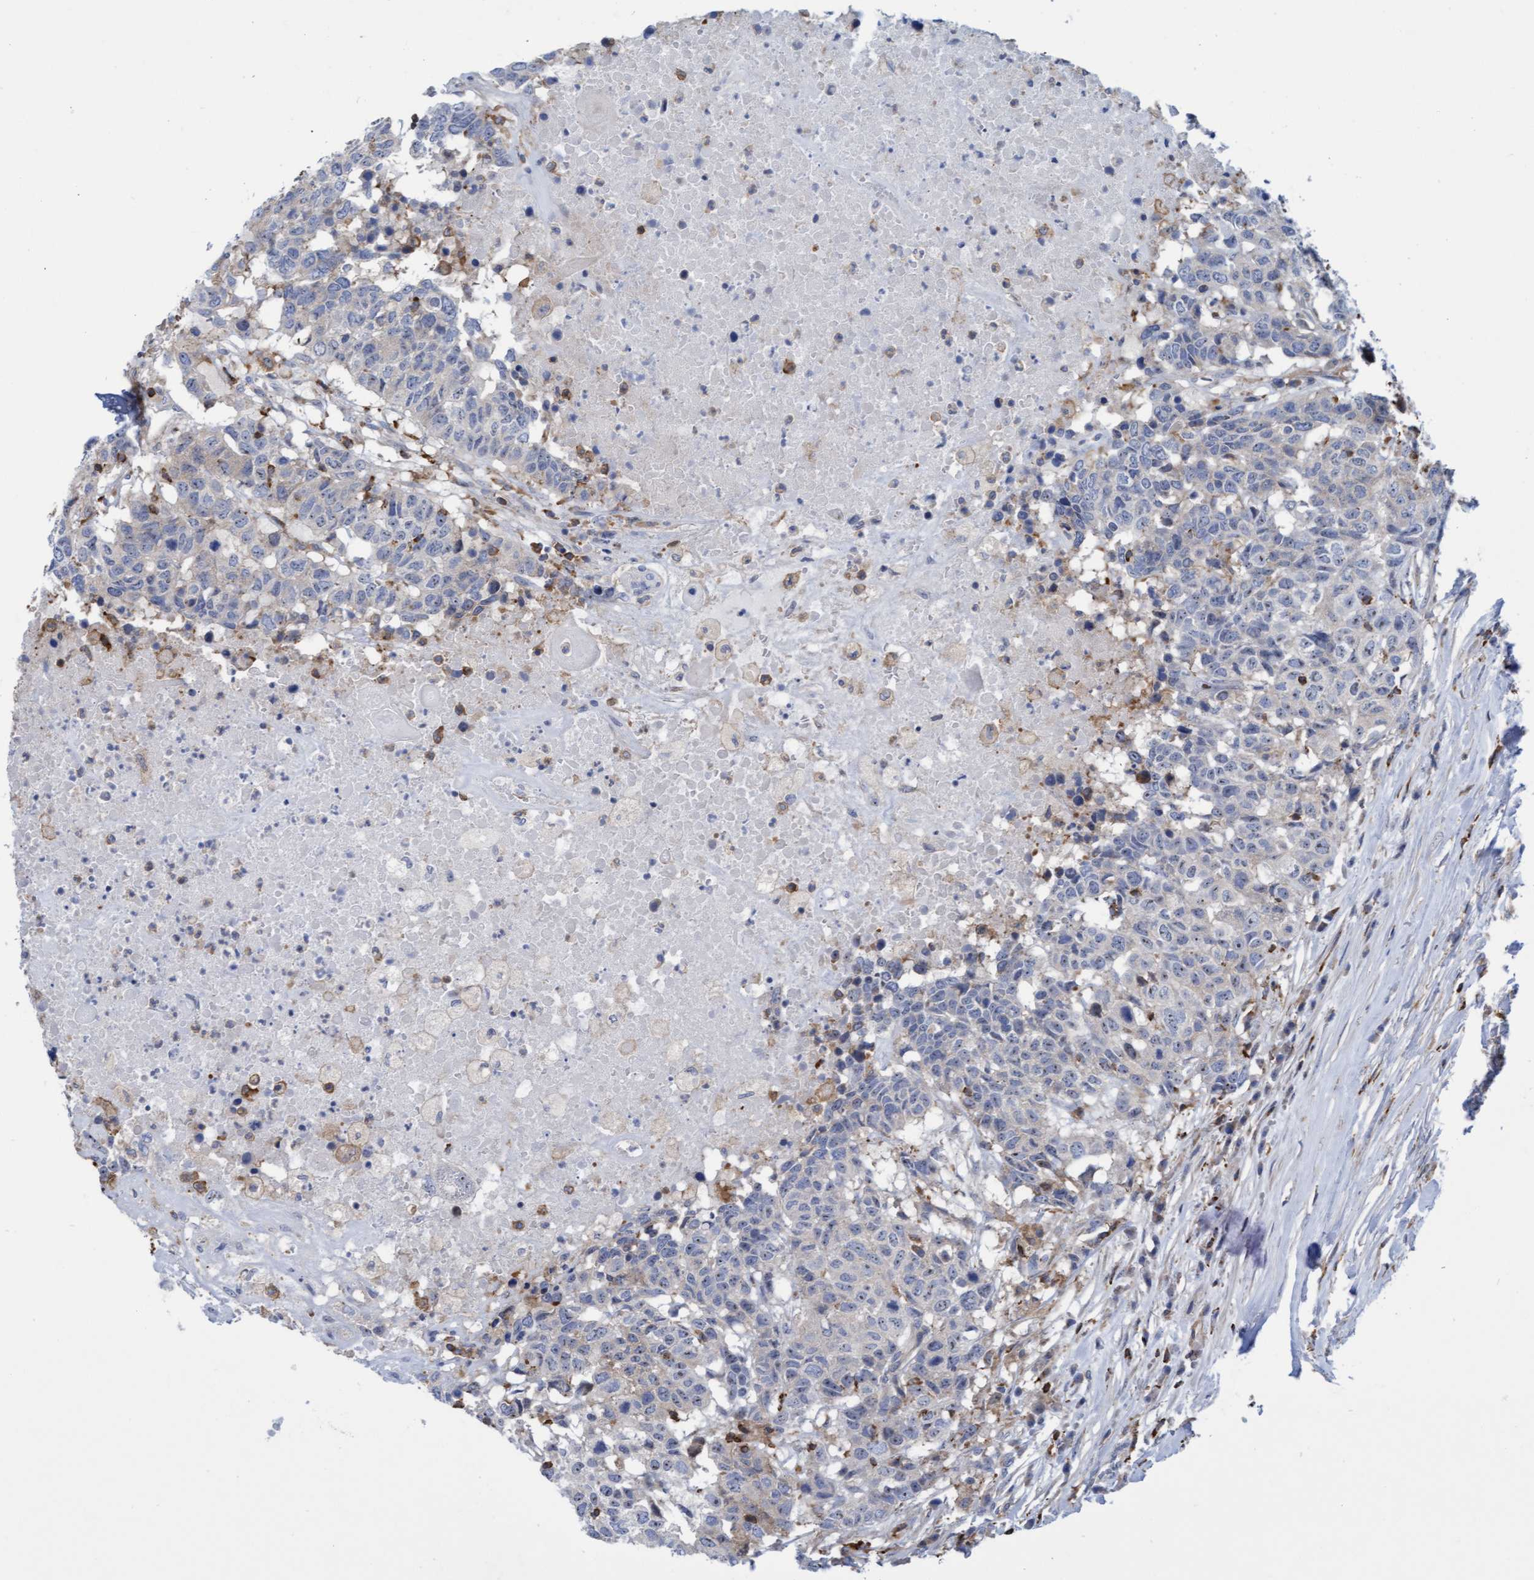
{"staining": {"intensity": "negative", "quantity": "none", "location": "none"}, "tissue": "head and neck cancer", "cell_type": "Tumor cells", "image_type": "cancer", "snomed": [{"axis": "morphology", "description": "Squamous cell carcinoma, NOS"}, {"axis": "topography", "description": "Head-Neck"}], "caption": "IHC photomicrograph of head and neck cancer stained for a protein (brown), which displays no staining in tumor cells.", "gene": "FNBP1", "patient": {"sex": "male", "age": 66}}